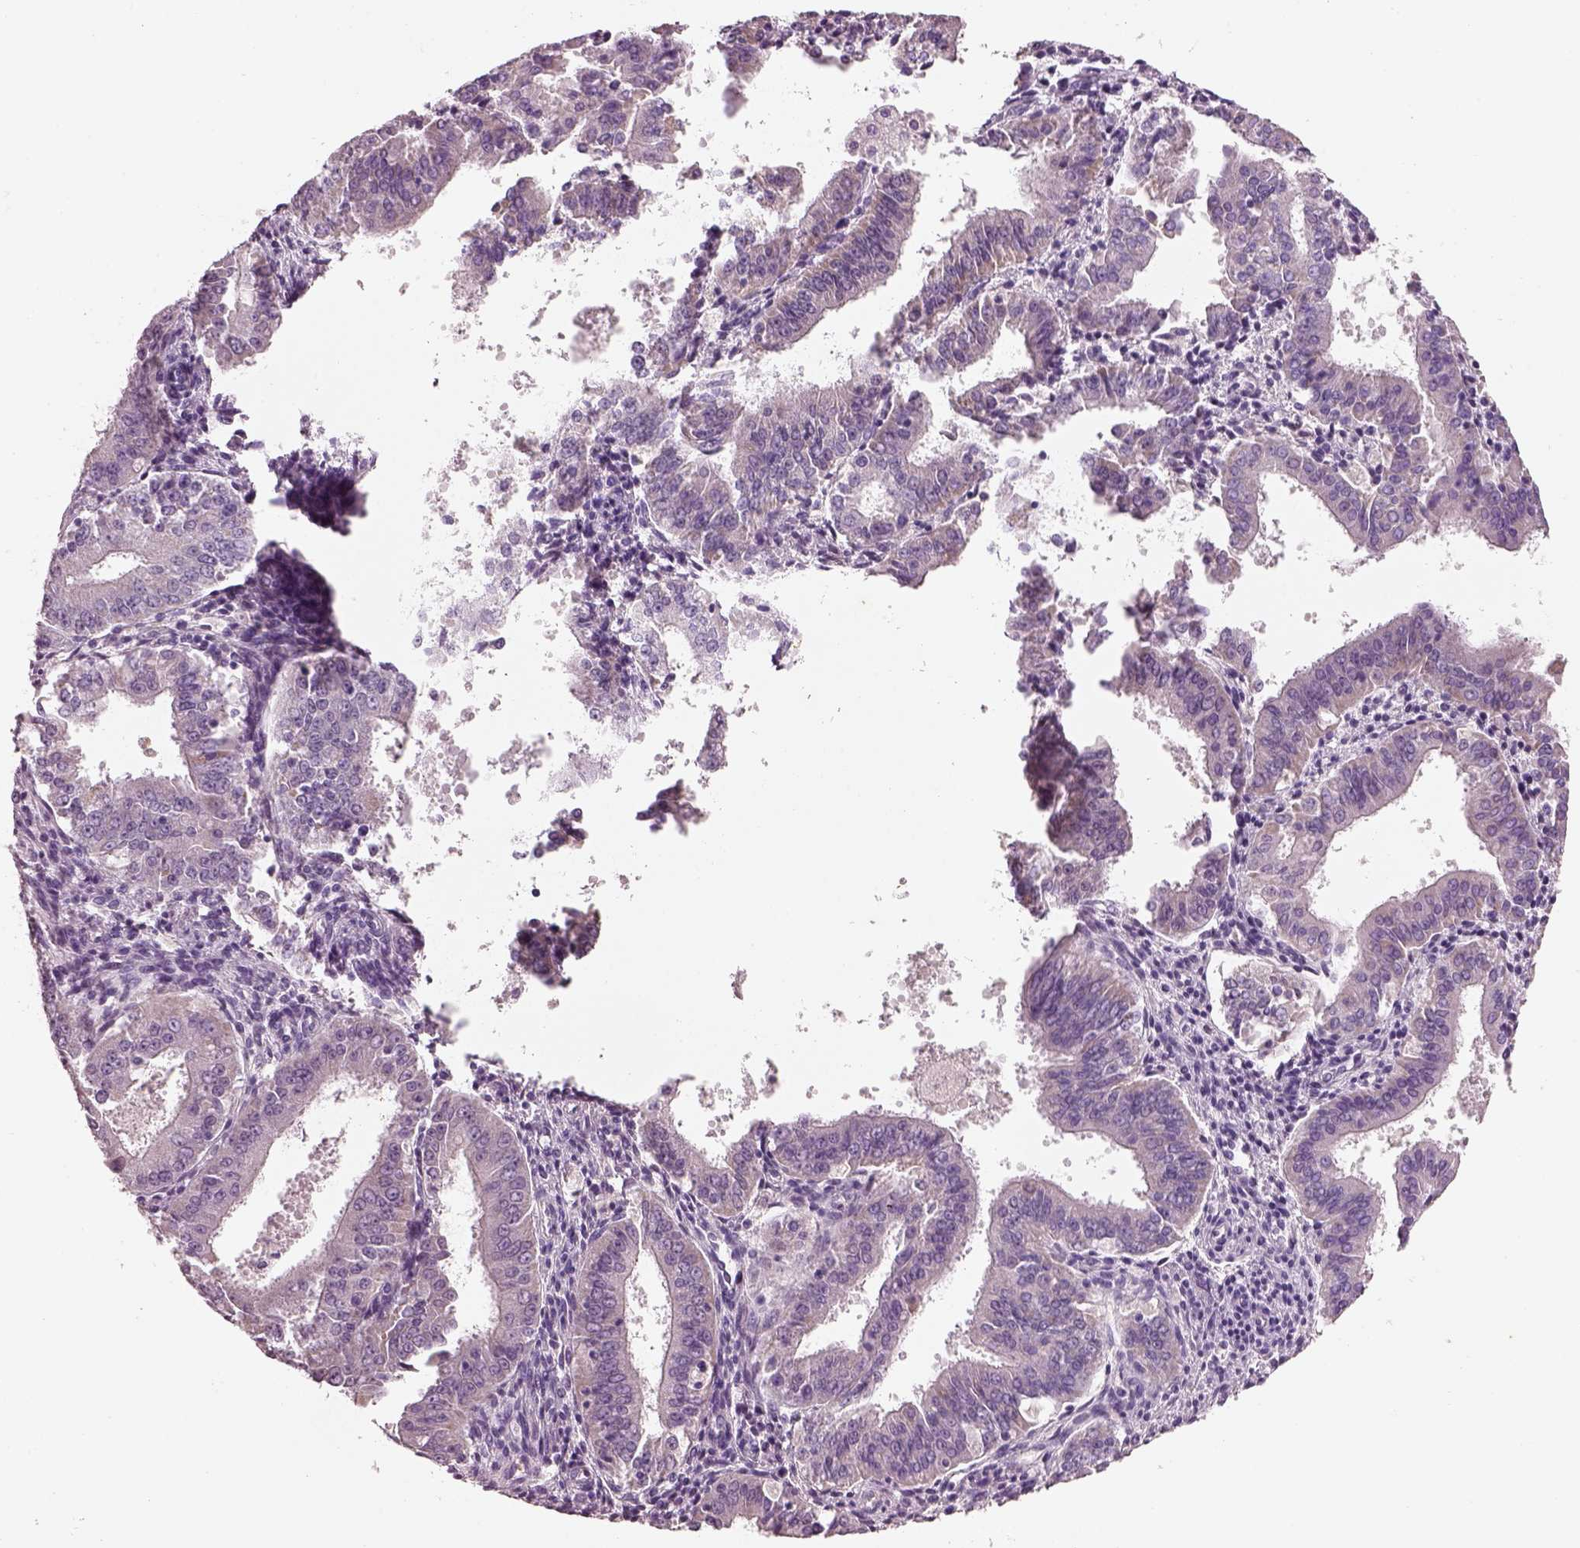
{"staining": {"intensity": "weak", "quantity": "<25%", "location": "cytoplasmic/membranous"}, "tissue": "ovarian cancer", "cell_type": "Tumor cells", "image_type": "cancer", "snomed": [{"axis": "morphology", "description": "Carcinoma, endometroid"}, {"axis": "topography", "description": "Ovary"}], "caption": "Immunohistochemistry of ovarian endometroid carcinoma reveals no staining in tumor cells.", "gene": "ELSPBP1", "patient": {"sex": "female", "age": 42}}